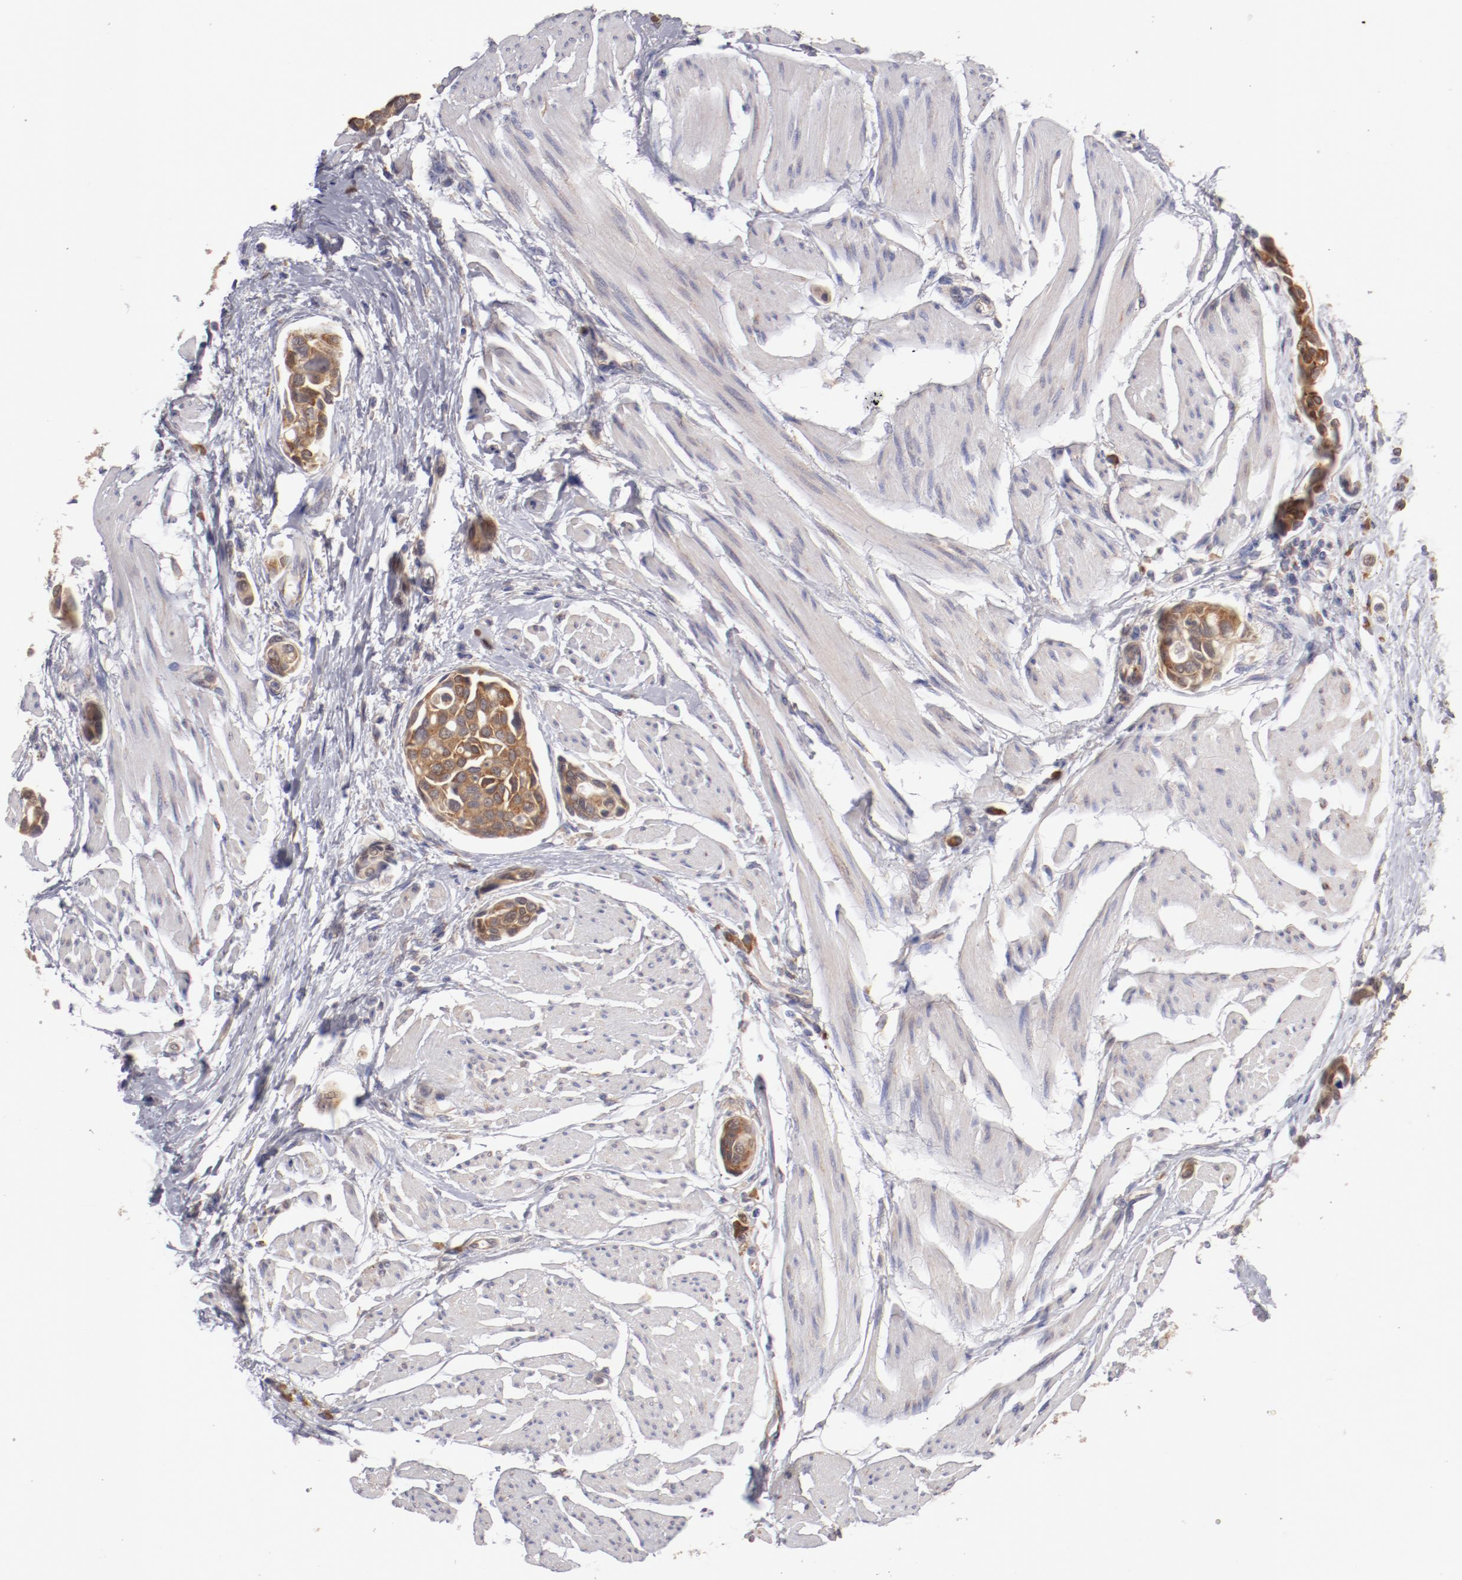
{"staining": {"intensity": "moderate", "quantity": "25%-75%", "location": "cytoplasmic/membranous"}, "tissue": "urothelial cancer", "cell_type": "Tumor cells", "image_type": "cancer", "snomed": [{"axis": "morphology", "description": "Urothelial carcinoma, High grade"}, {"axis": "topography", "description": "Urinary bladder"}], "caption": "Urothelial carcinoma (high-grade) stained with DAB IHC reveals medium levels of moderate cytoplasmic/membranous positivity in about 25%-75% of tumor cells. (brown staining indicates protein expression, while blue staining denotes nuclei).", "gene": "ENTPD5", "patient": {"sex": "male", "age": 78}}